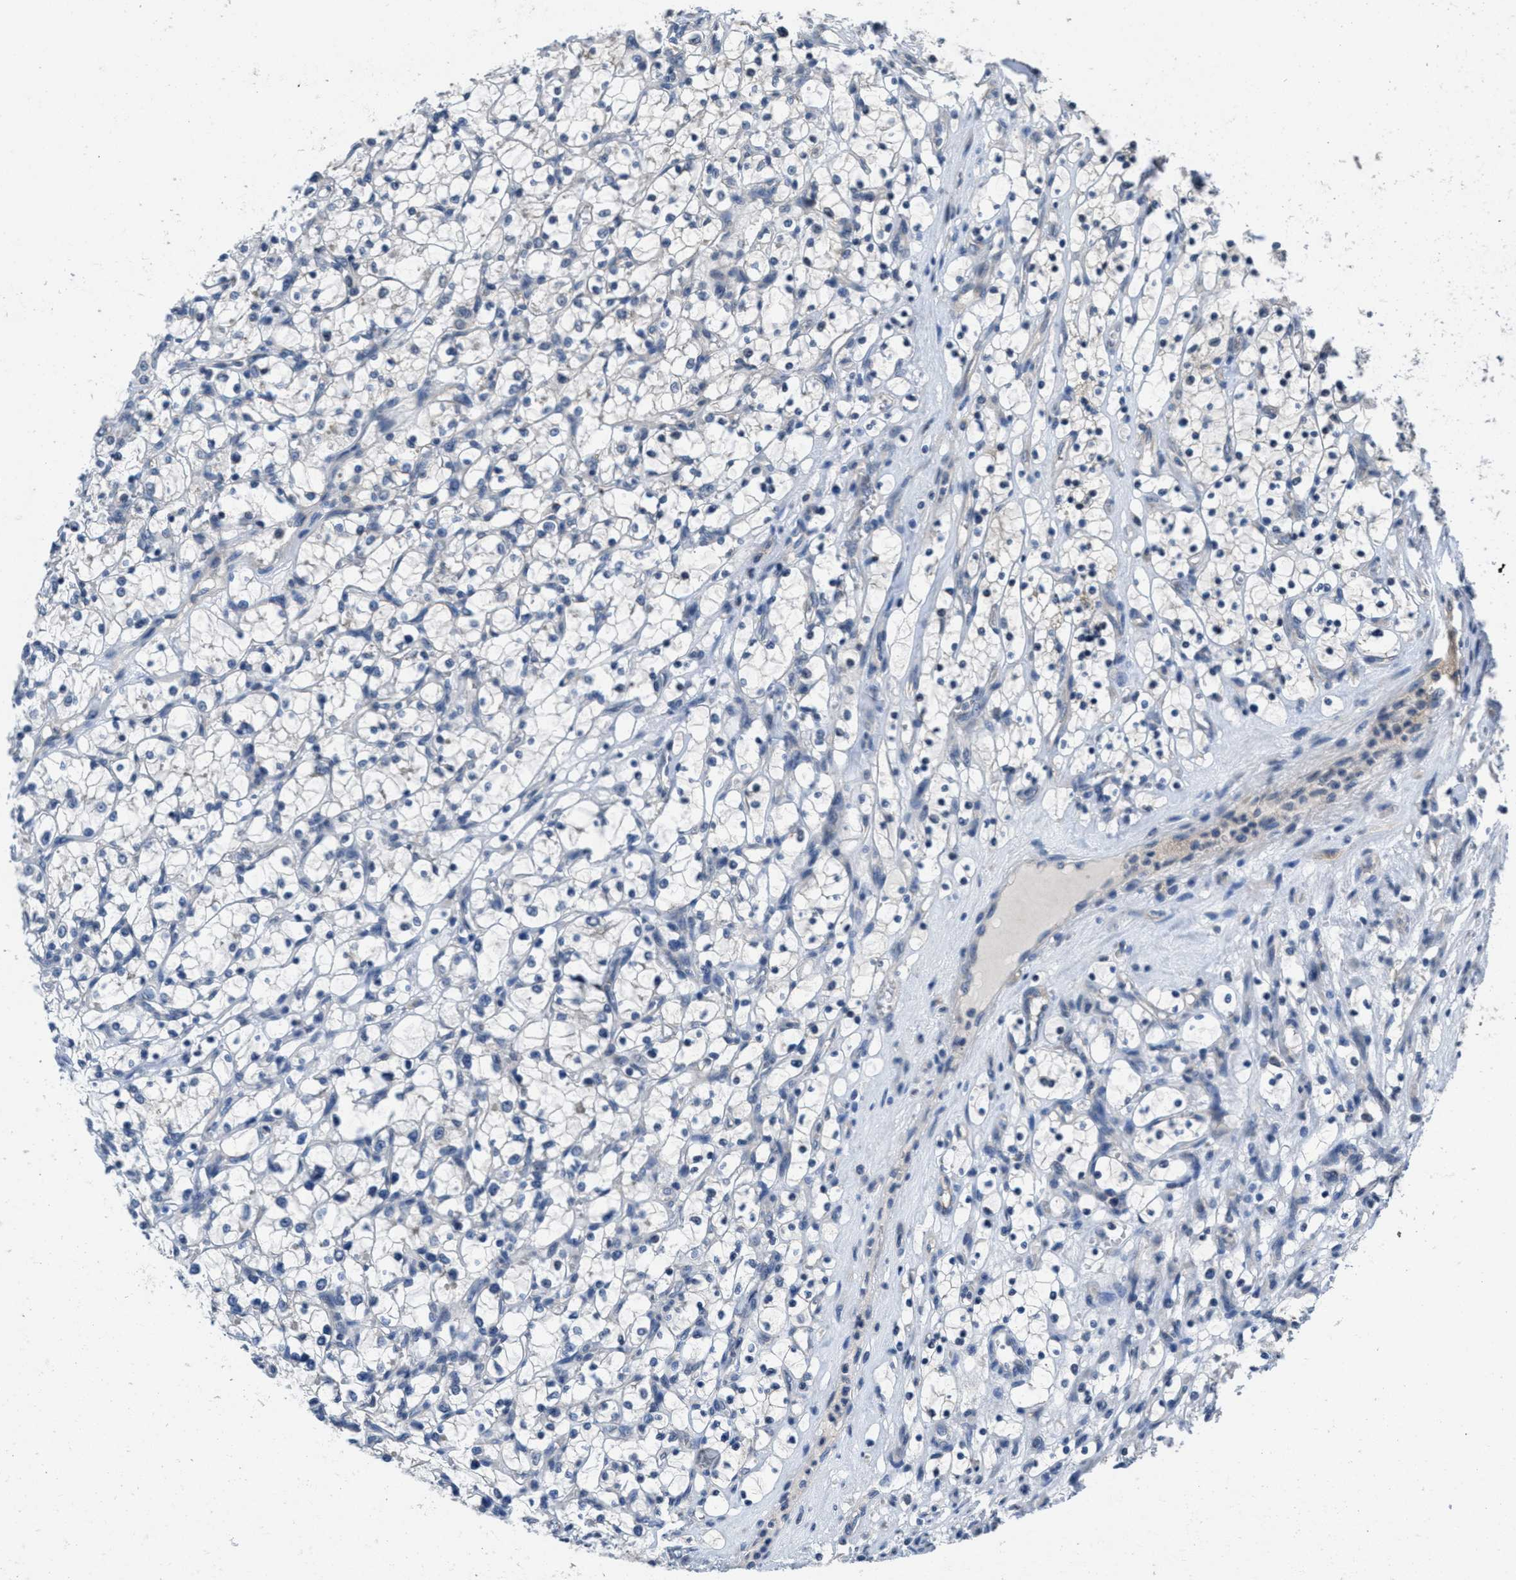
{"staining": {"intensity": "negative", "quantity": "none", "location": "none"}, "tissue": "renal cancer", "cell_type": "Tumor cells", "image_type": "cancer", "snomed": [{"axis": "morphology", "description": "Adenocarcinoma, NOS"}, {"axis": "topography", "description": "Kidney"}], "caption": "High magnification brightfield microscopy of renal adenocarcinoma stained with DAB (3,3'-diaminobenzidine) (brown) and counterstained with hematoxylin (blue): tumor cells show no significant staining. (IHC, brightfield microscopy, high magnification).", "gene": "ANGPT1", "patient": {"sex": "female", "age": 69}}